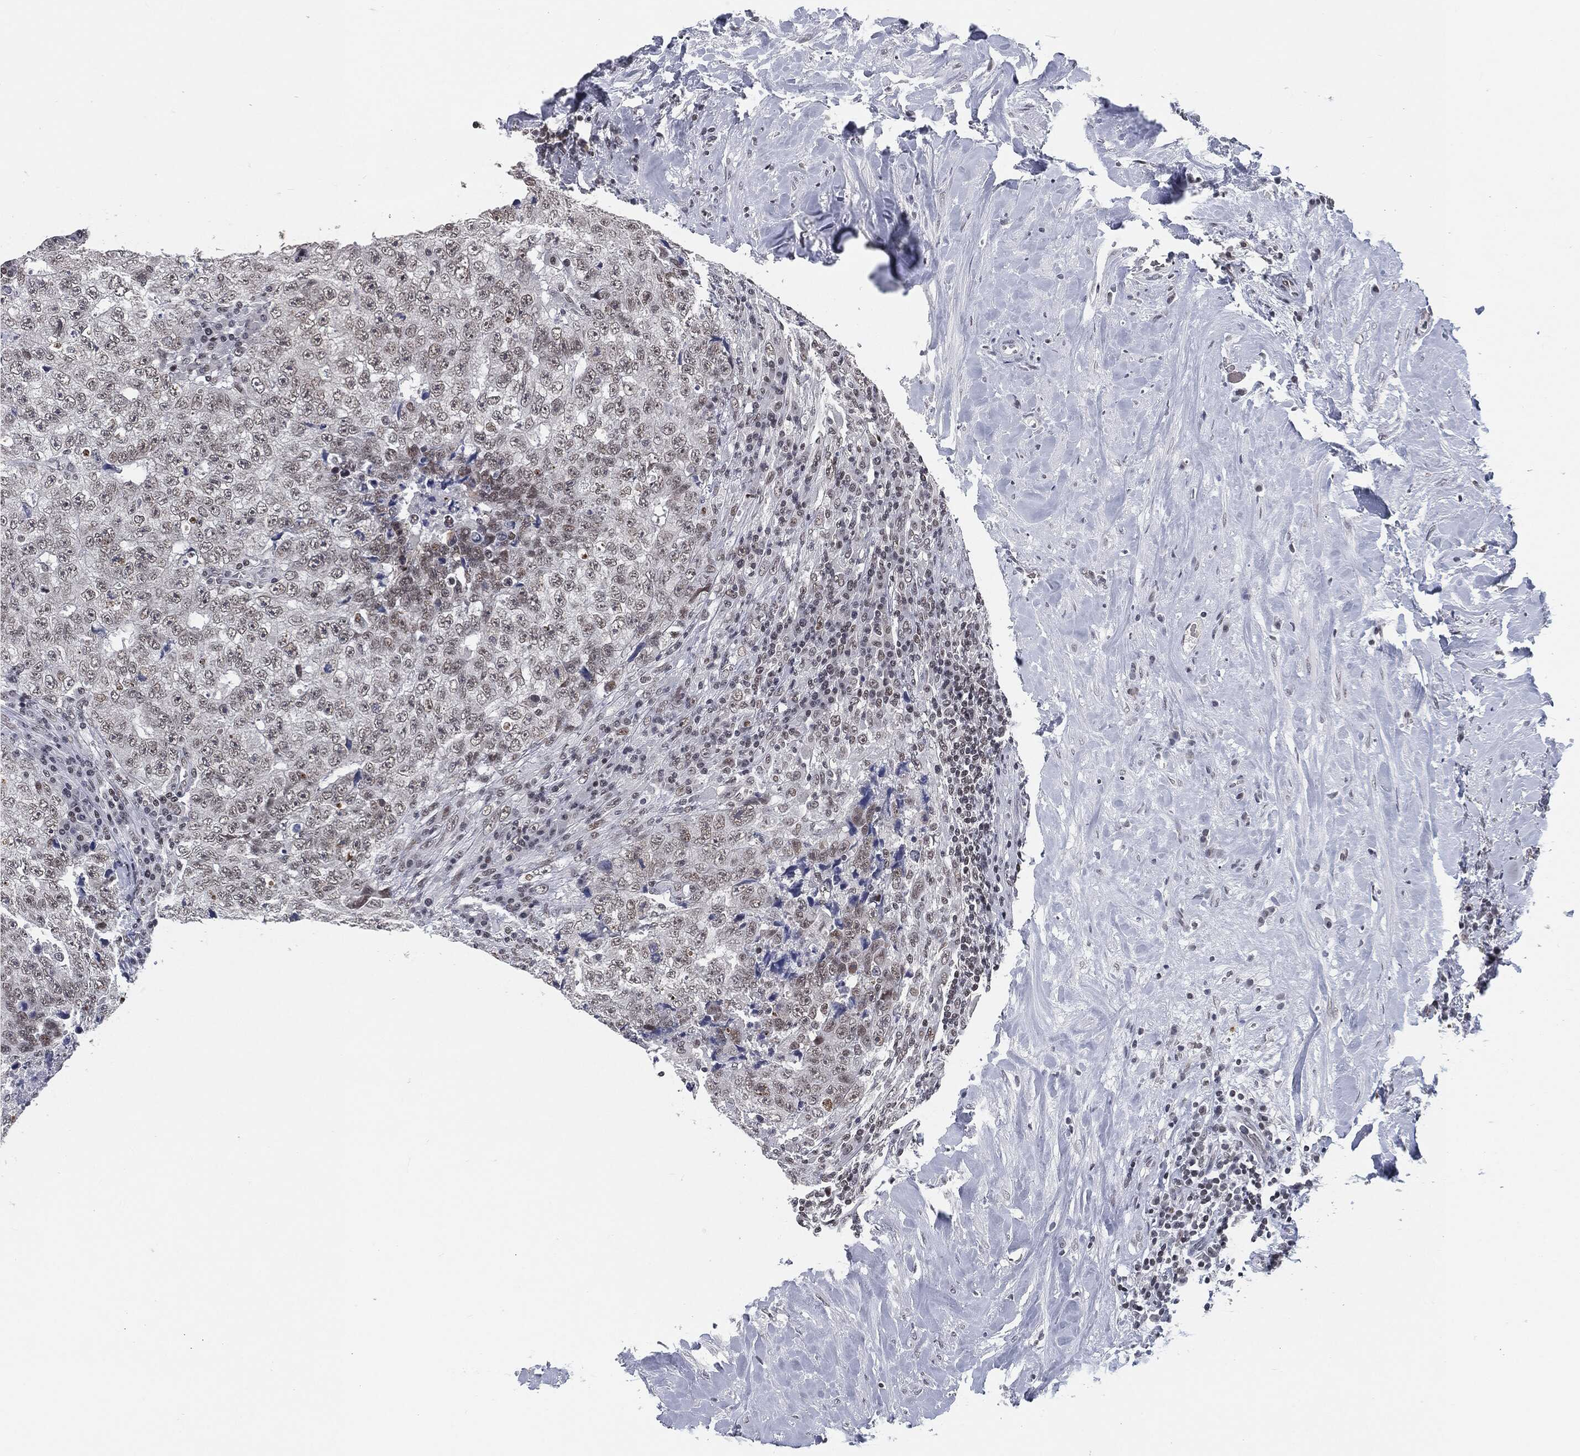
{"staining": {"intensity": "negative", "quantity": "none", "location": "none"}, "tissue": "testis cancer", "cell_type": "Tumor cells", "image_type": "cancer", "snomed": [{"axis": "morphology", "description": "Necrosis, NOS"}, {"axis": "morphology", "description": "Carcinoma, Embryonal, NOS"}, {"axis": "topography", "description": "Testis"}], "caption": "Tumor cells show no significant expression in testis embryonal carcinoma.", "gene": "ANXA1", "patient": {"sex": "male", "age": 19}}